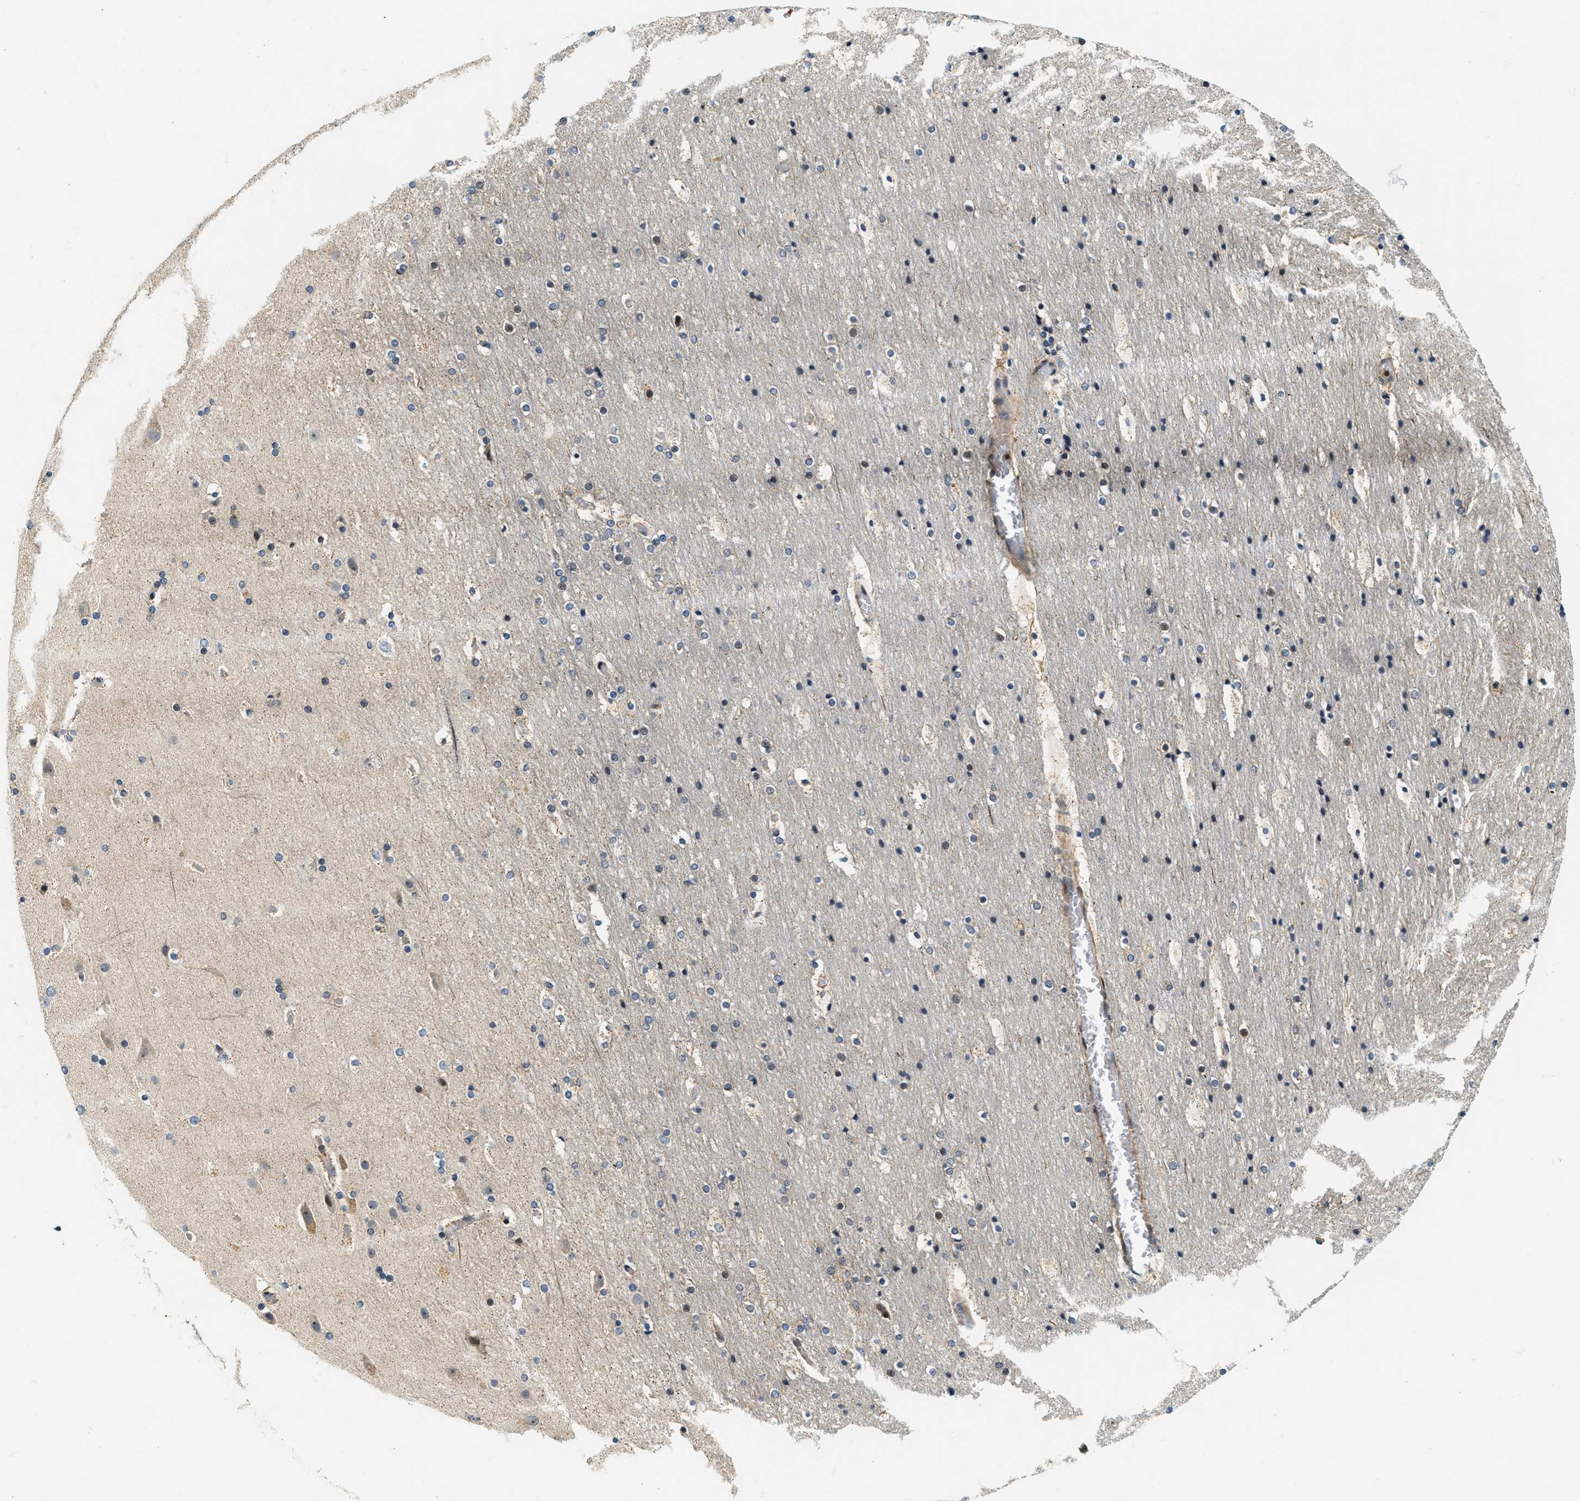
{"staining": {"intensity": "moderate", "quantity": ">75%", "location": "cytoplasmic/membranous"}, "tissue": "cerebral cortex", "cell_type": "Endothelial cells", "image_type": "normal", "snomed": [{"axis": "morphology", "description": "Normal tissue, NOS"}, {"axis": "topography", "description": "Cerebral cortex"}], "caption": "High-power microscopy captured an immunohistochemistry (IHC) image of unremarkable cerebral cortex, revealing moderate cytoplasmic/membranous staining in approximately >75% of endothelial cells.", "gene": "SAMD9", "patient": {"sex": "male", "age": 57}}